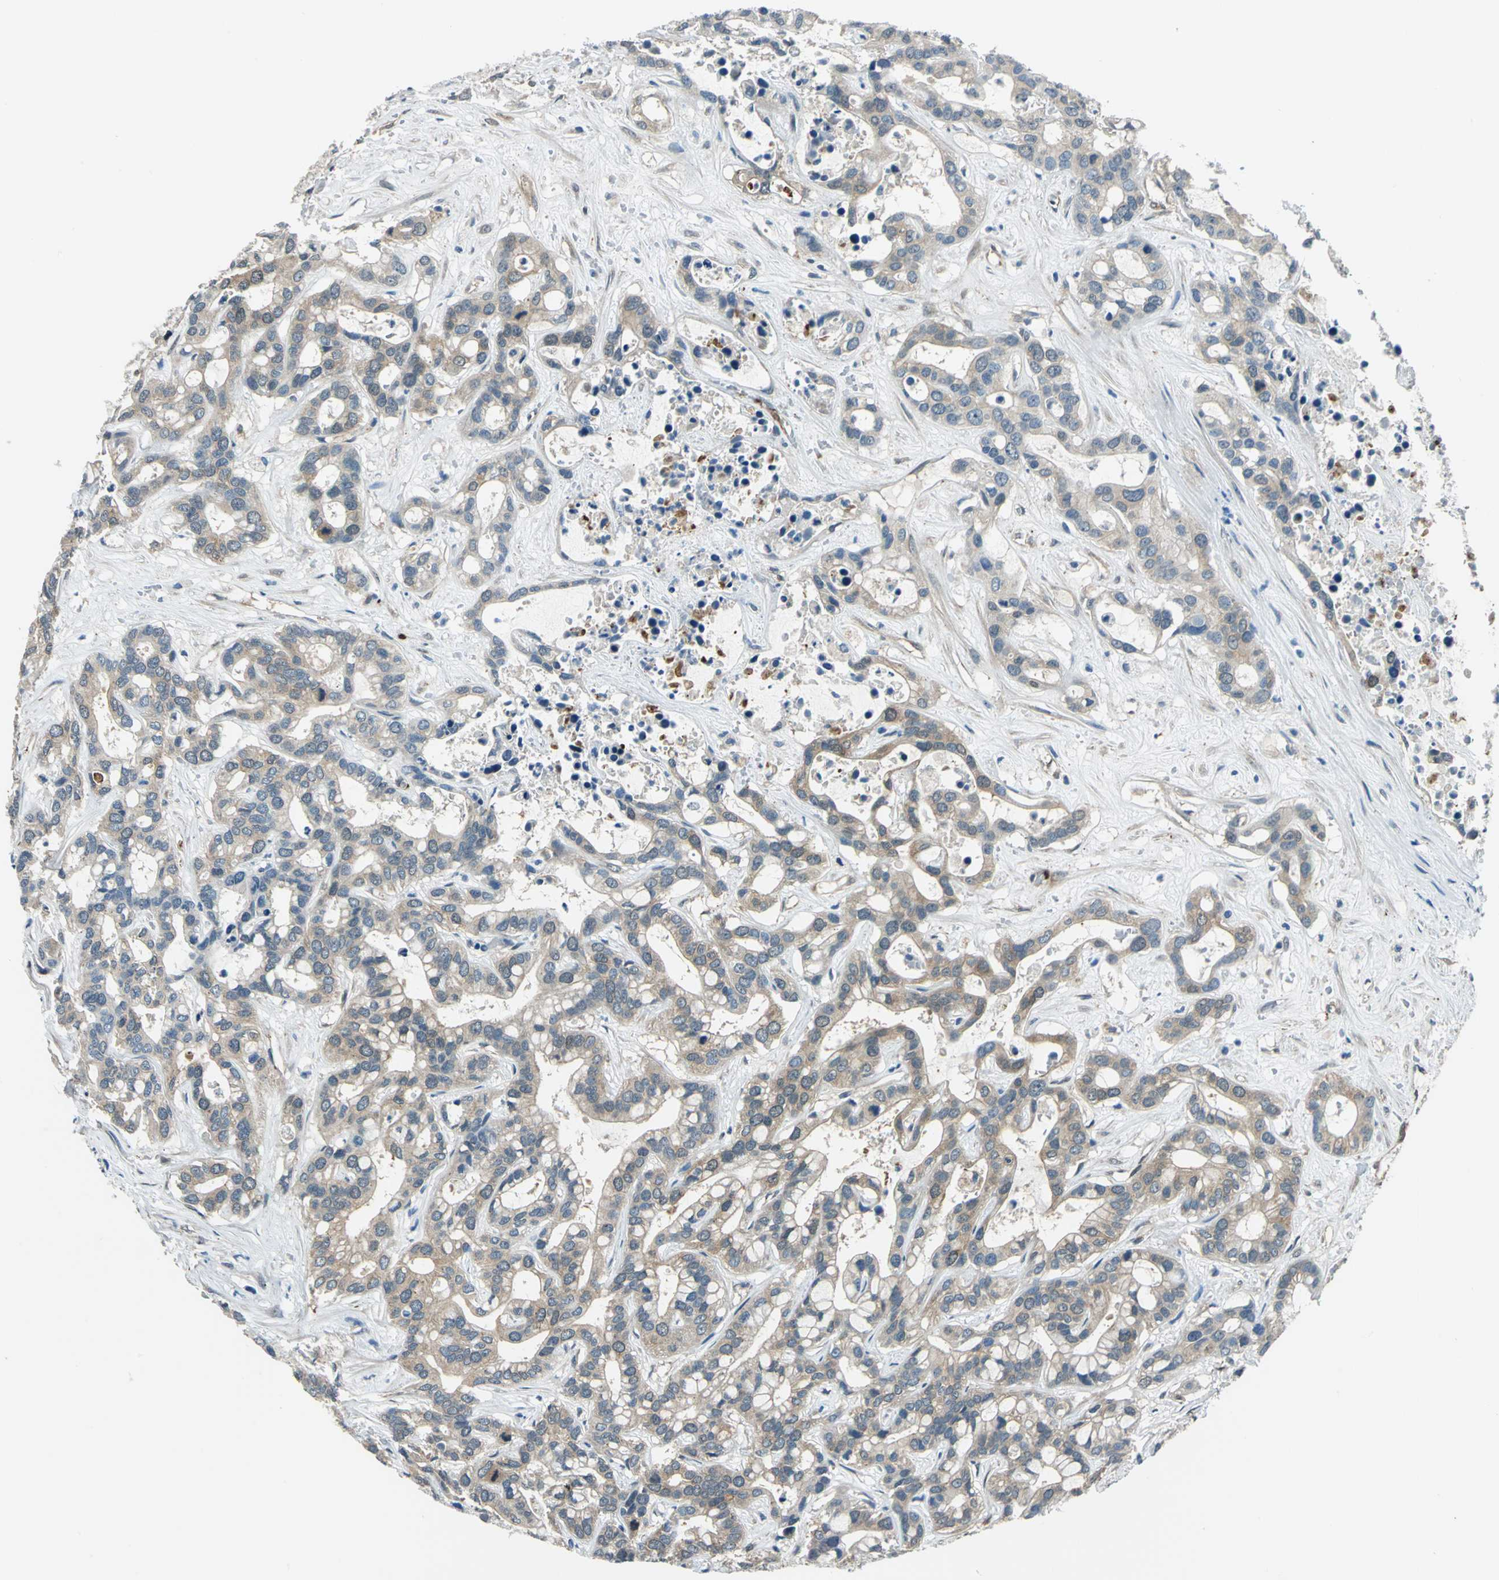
{"staining": {"intensity": "weak", "quantity": "25%-75%", "location": "cytoplasmic/membranous"}, "tissue": "liver cancer", "cell_type": "Tumor cells", "image_type": "cancer", "snomed": [{"axis": "morphology", "description": "Cholangiocarcinoma"}, {"axis": "topography", "description": "Liver"}], "caption": "This is a micrograph of immunohistochemistry (IHC) staining of liver cholangiocarcinoma, which shows weak staining in the cytoplasmic/membranous of tumor cells.", "gene": "CDC42EP1", "patient": {"sex": "female", "age": 65}}